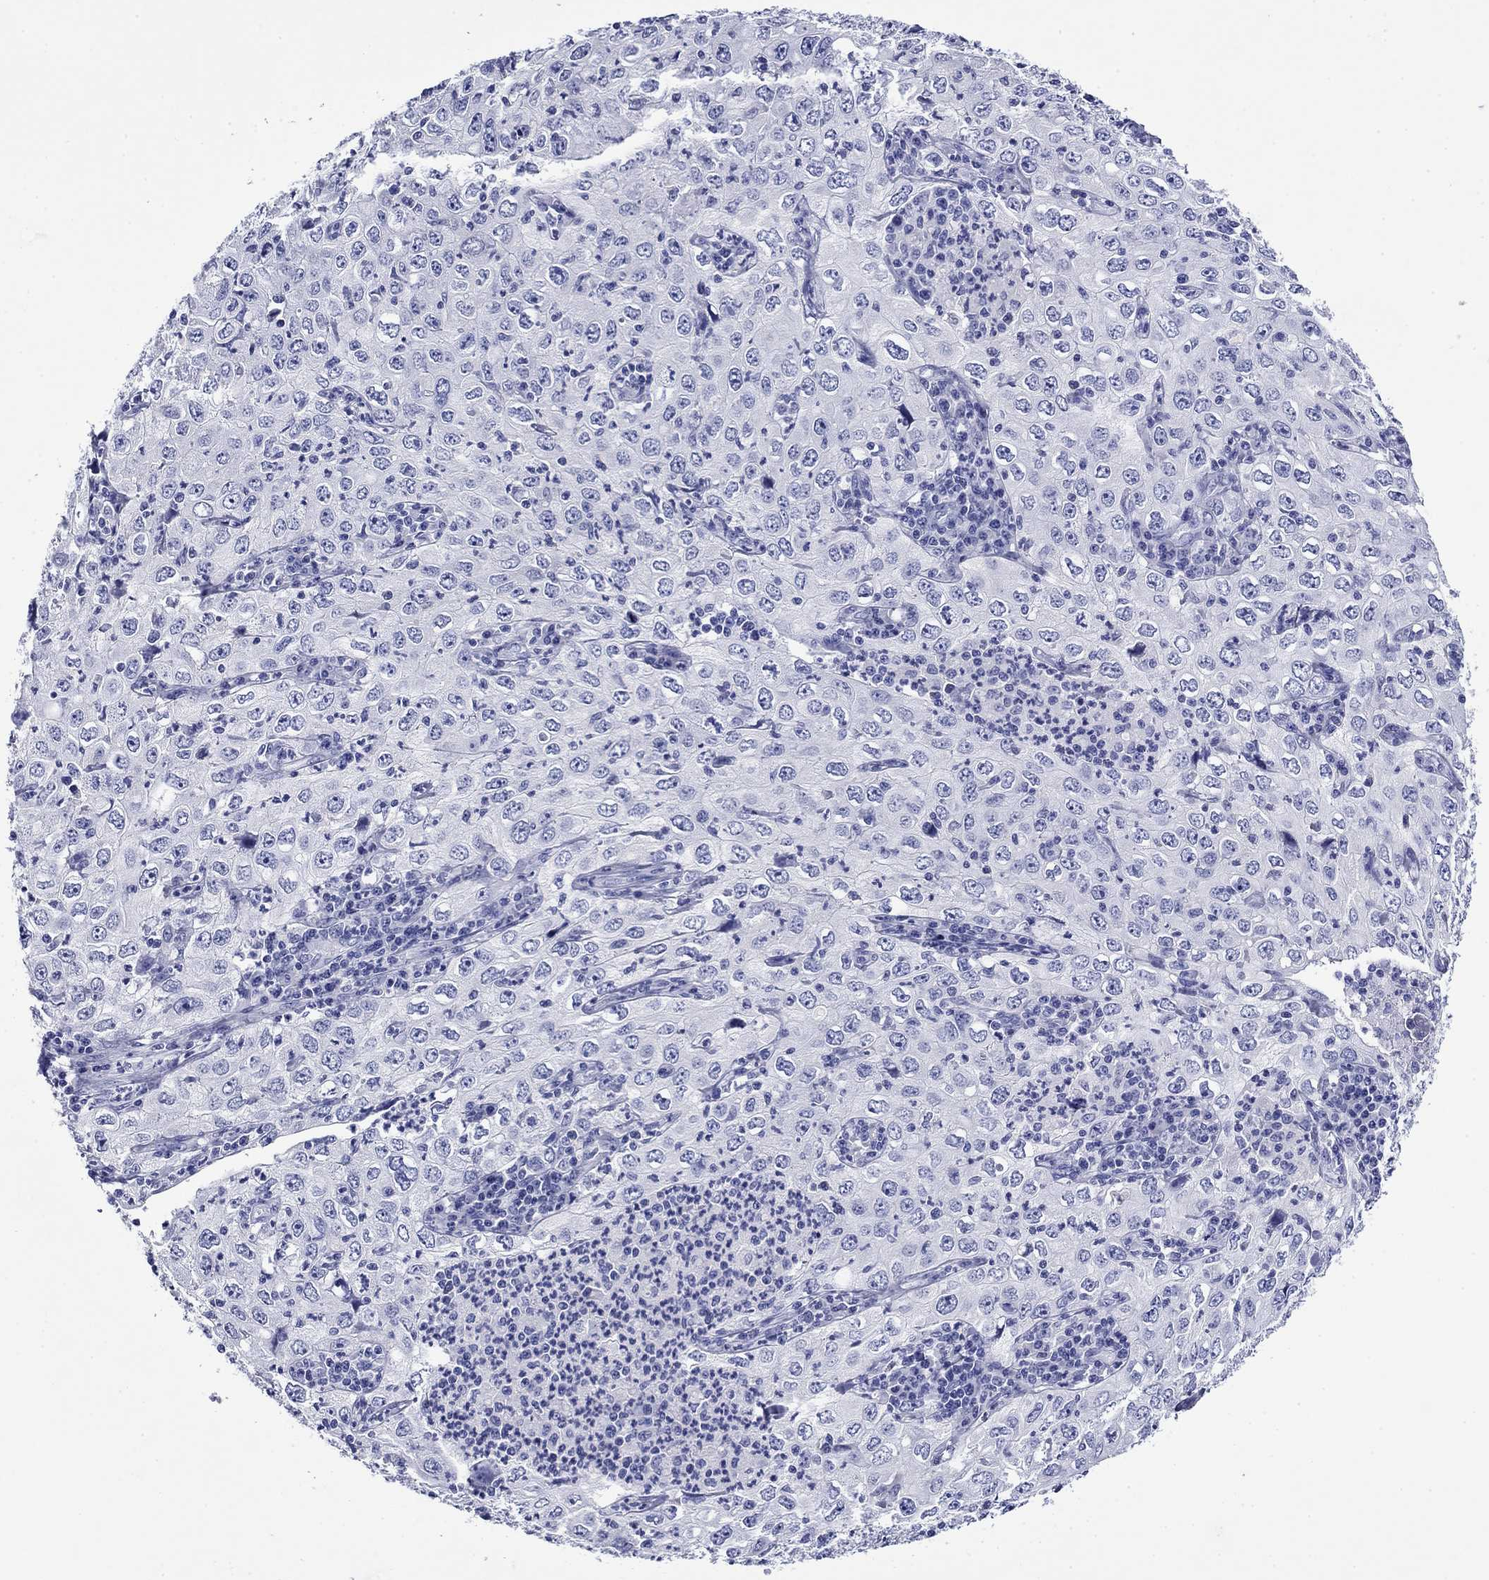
{"staining": {"intensity": "negative", "quantity": "none", "location": "none"}, "tissue": "cervical cancer", "cell_type": "Tumor cells", "image_type": "cancer", "snomed": [{"axis": "morphology", "description": "Squamous cell carcinoma, NOS"}, {"axis": "topography", "description": "Cervix"}], "caption": "Histopathology image shows no protein expression in tumor cells of squamous cell carcinoma (cervical) tissue.", "gene": "GIP", "patient": {"sex": "female", "age": 24}}